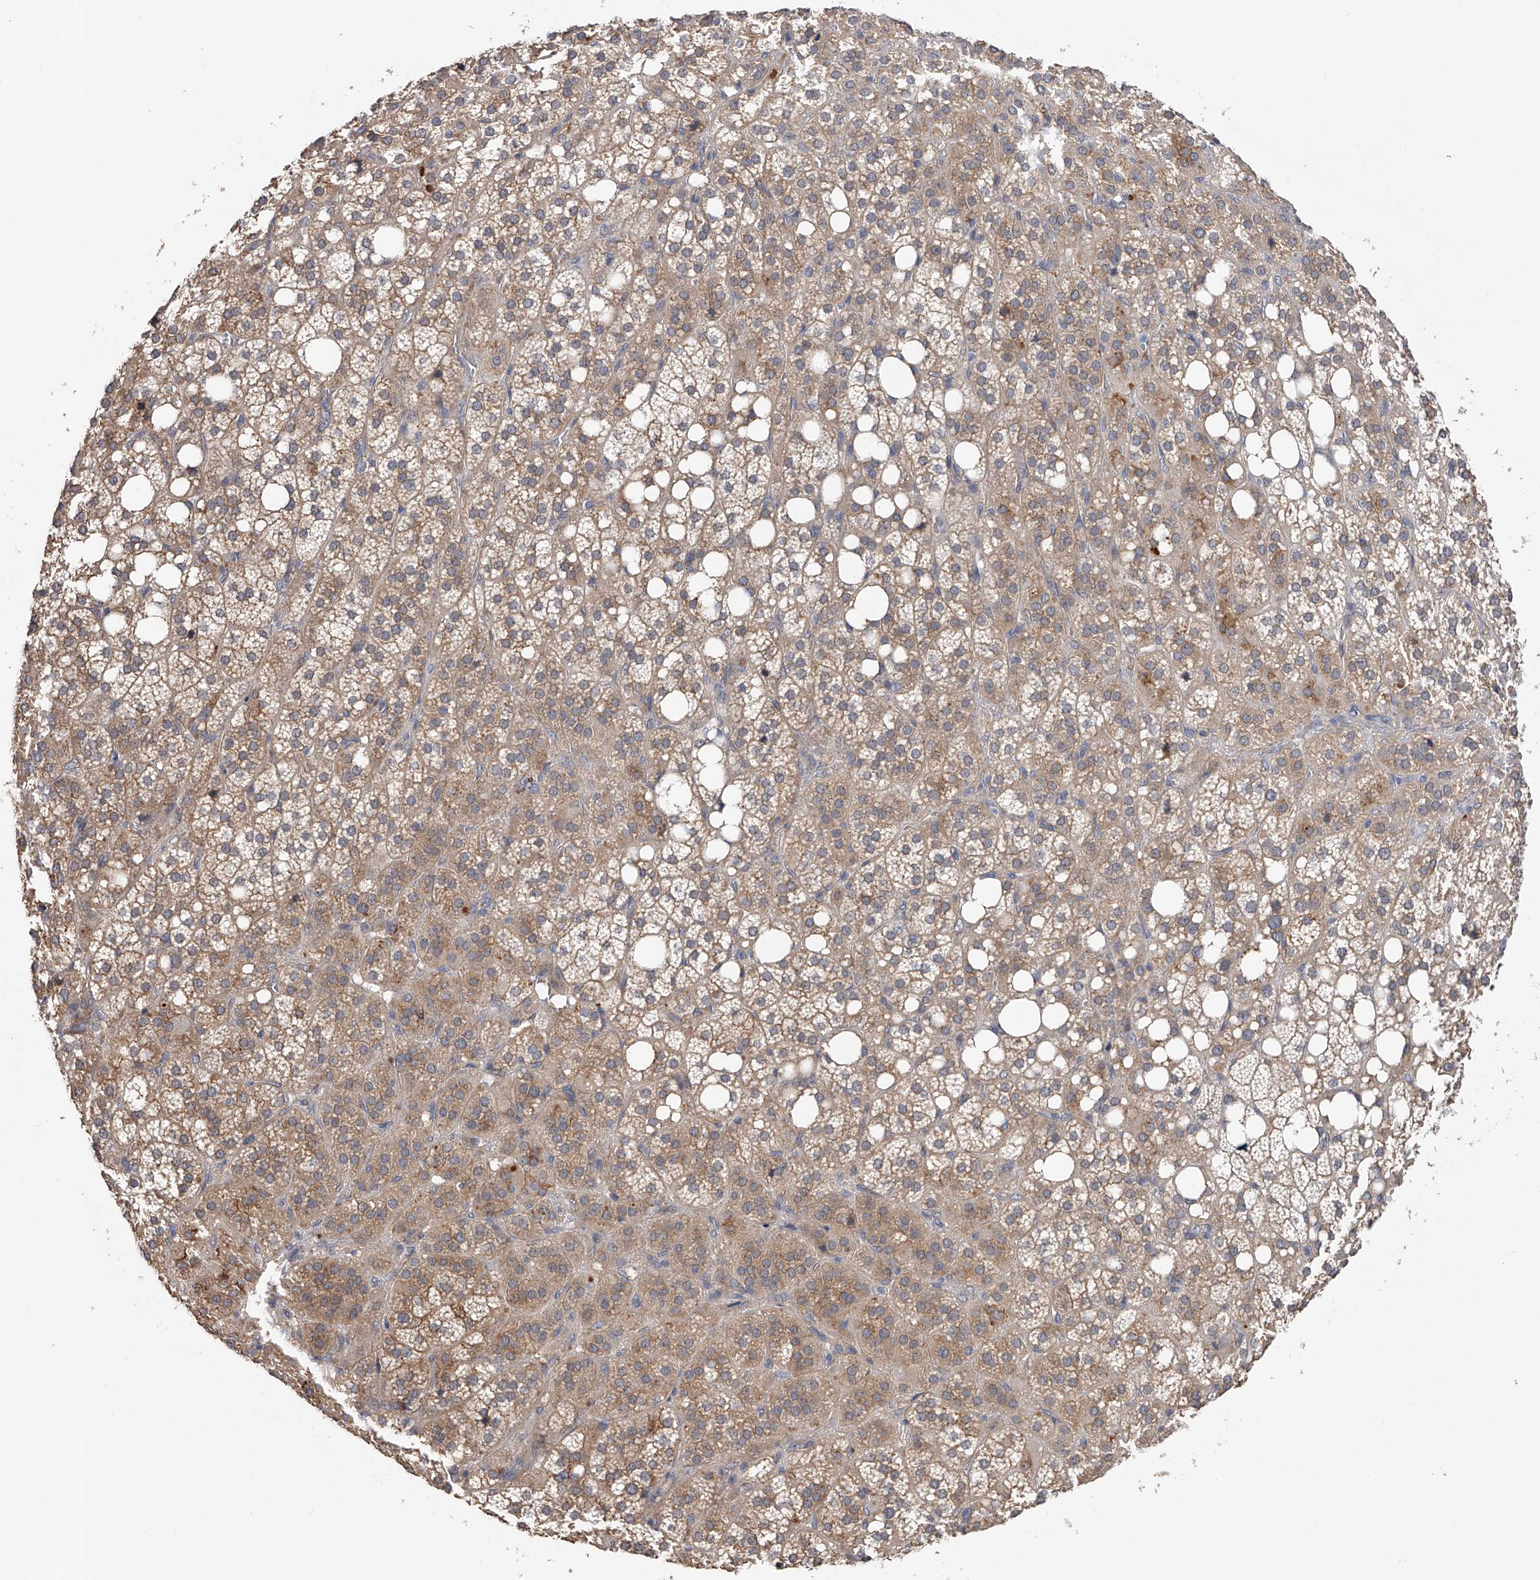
{"staining": {"intensity": "weak", "quantity": ">75%", "location": "cytoplasmic/membranous"}, "tissue": "adrenal gland", "cell_type": "Glandular cells", "image_type": "normal", "snomed": [{"axis": "morphology", "description": "Normal tissue, NOS"}, {"axis": "topography", "description": "Adrenal gland"}], "caption": "An image of adrenal gland stained for a protein exhibits weak cytoplasmic/membranous brown staining in glandular cells. (Stains: DAB in brown, nuclei in blue, Microscopy: brightfield microscopy at high magnification).", "gene": "CFAP298", "patient": {"sex": "female", "age": 59}}